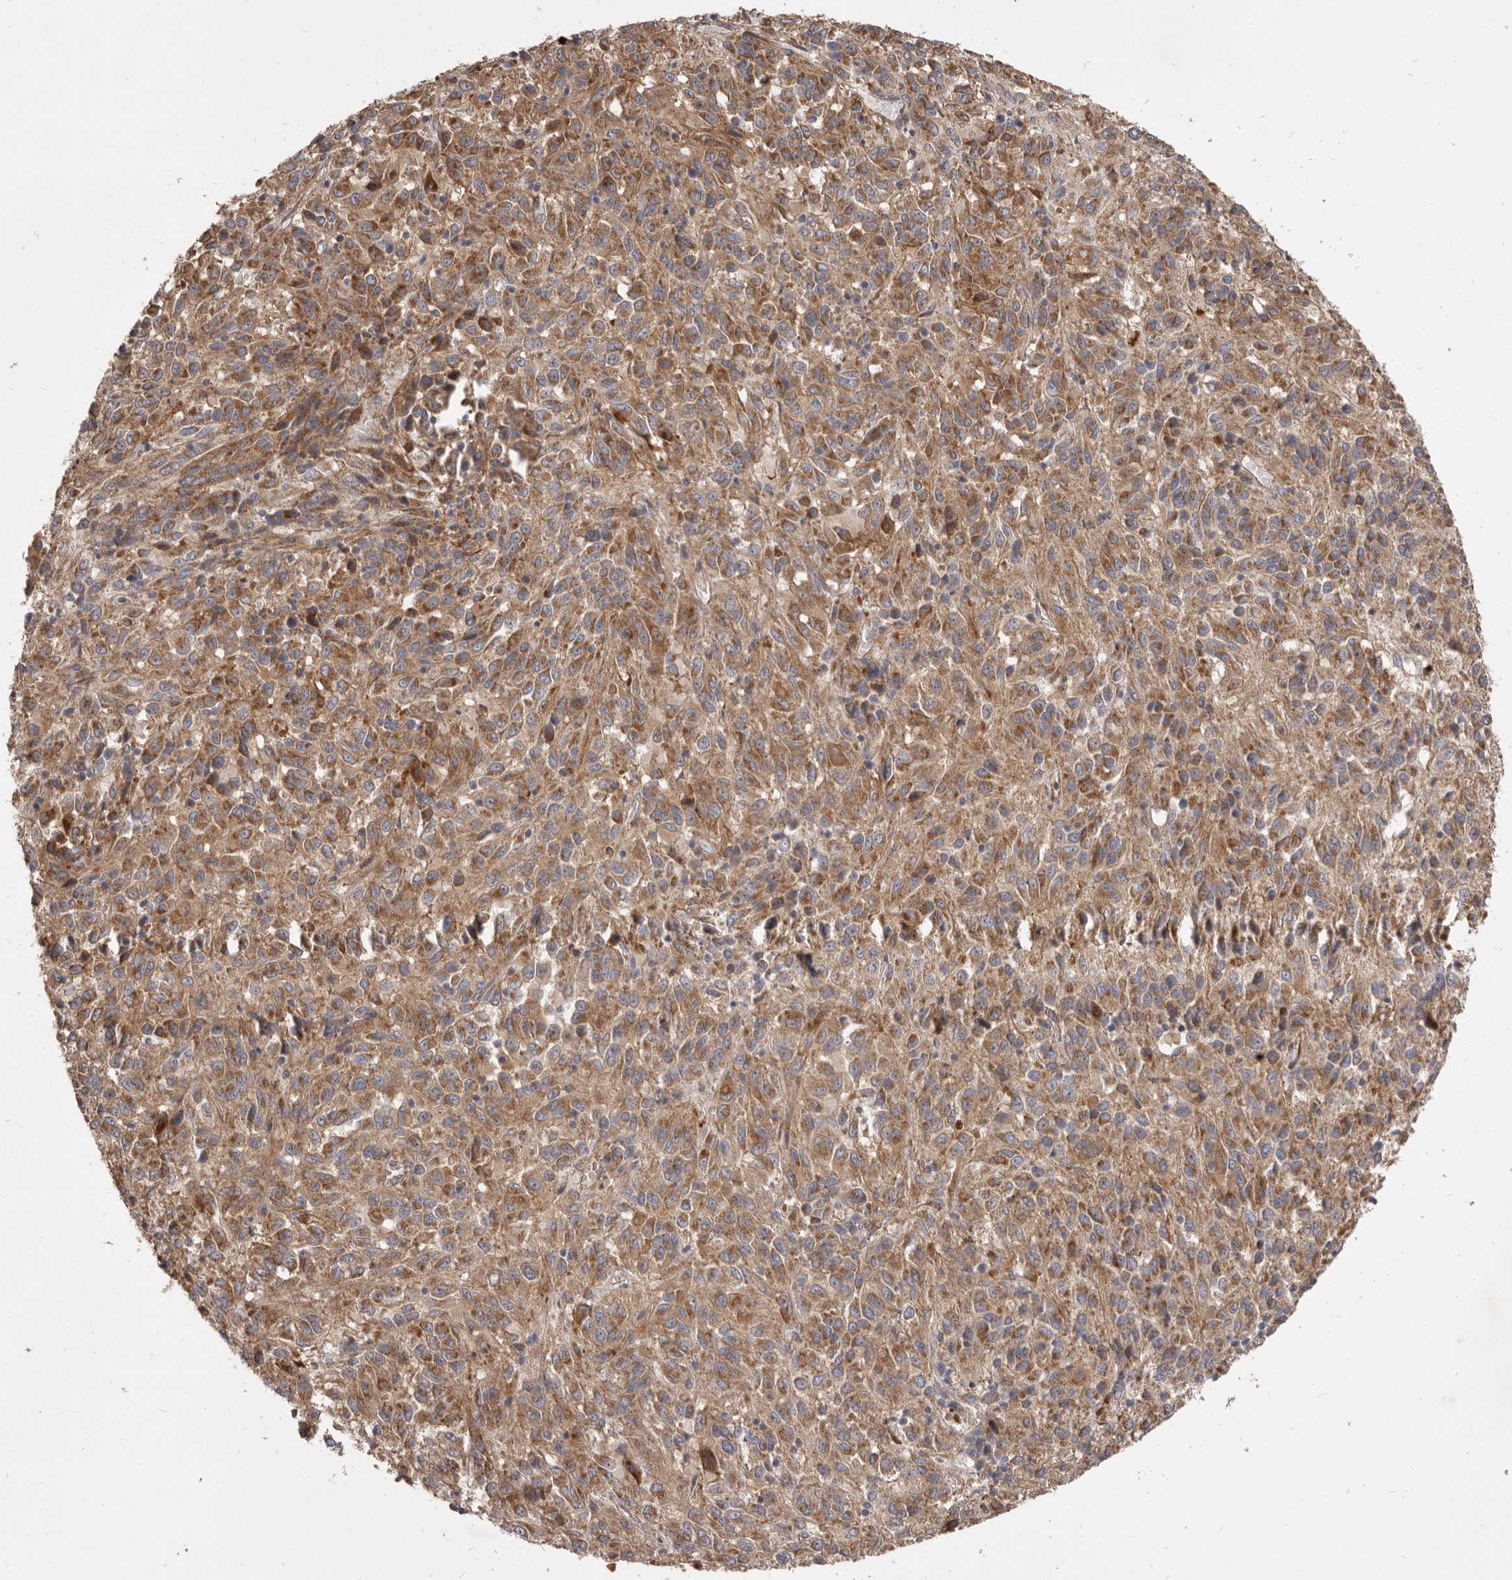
{"staining": {"intensity": "moderate", "quantity": ">75%", "location": "cytoplasmic/membranous"}, "tissue": "melanoma", "cell_type": "Tumor cells", "image_type": "cancer", "snomed": [{"axis": "morphology", "description": "Malignant melanoma, Metastatic site"}, {"axis": "topography", "description": "Lung"}], "caption": "Protein staining reveals moderate cytoplasmic/membranous positivity in approximately >75% of tumor cells in malignant melanoma (metastatic site).", "gene": "VPS45", "patient": {"sex": "male", "age": 64}}